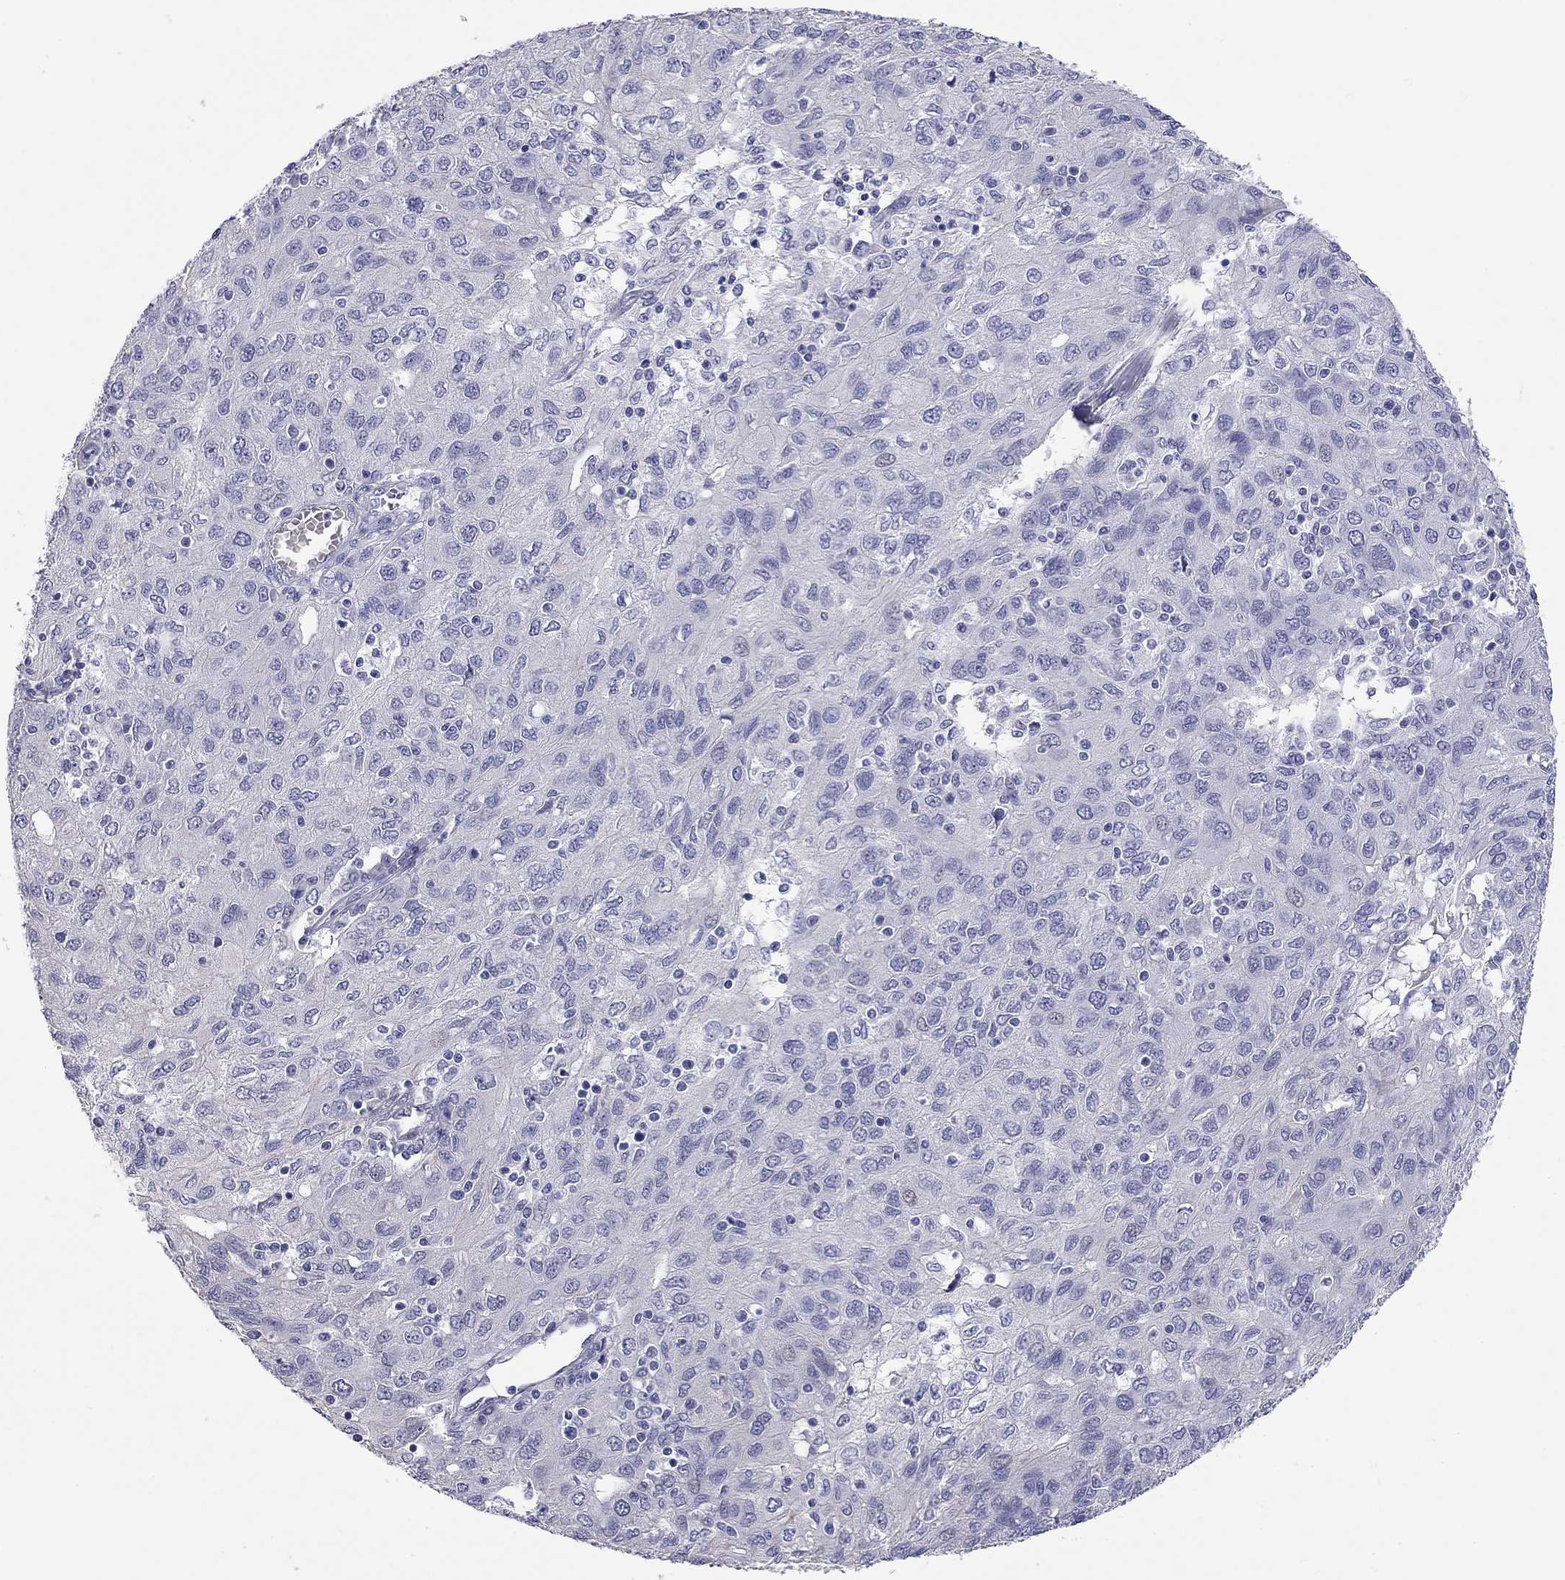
{"staining": {"intensity": "negative", "quantity": "none", "location": "none"}, "tissue": "ovarian cancer", "cell_type": "Tumor cells", "image_type": "cancer", "snomed": [{"axis": "morphology", "description": "Carcinoma, endometroid"}, {"axis": "topography", "description": "Ovary"}], "caption": "Tumor cells are negative for protein expression in human ovarian cancer.", "gene": "C8orf88", "patient": {"sex": "female", "age": 50}}